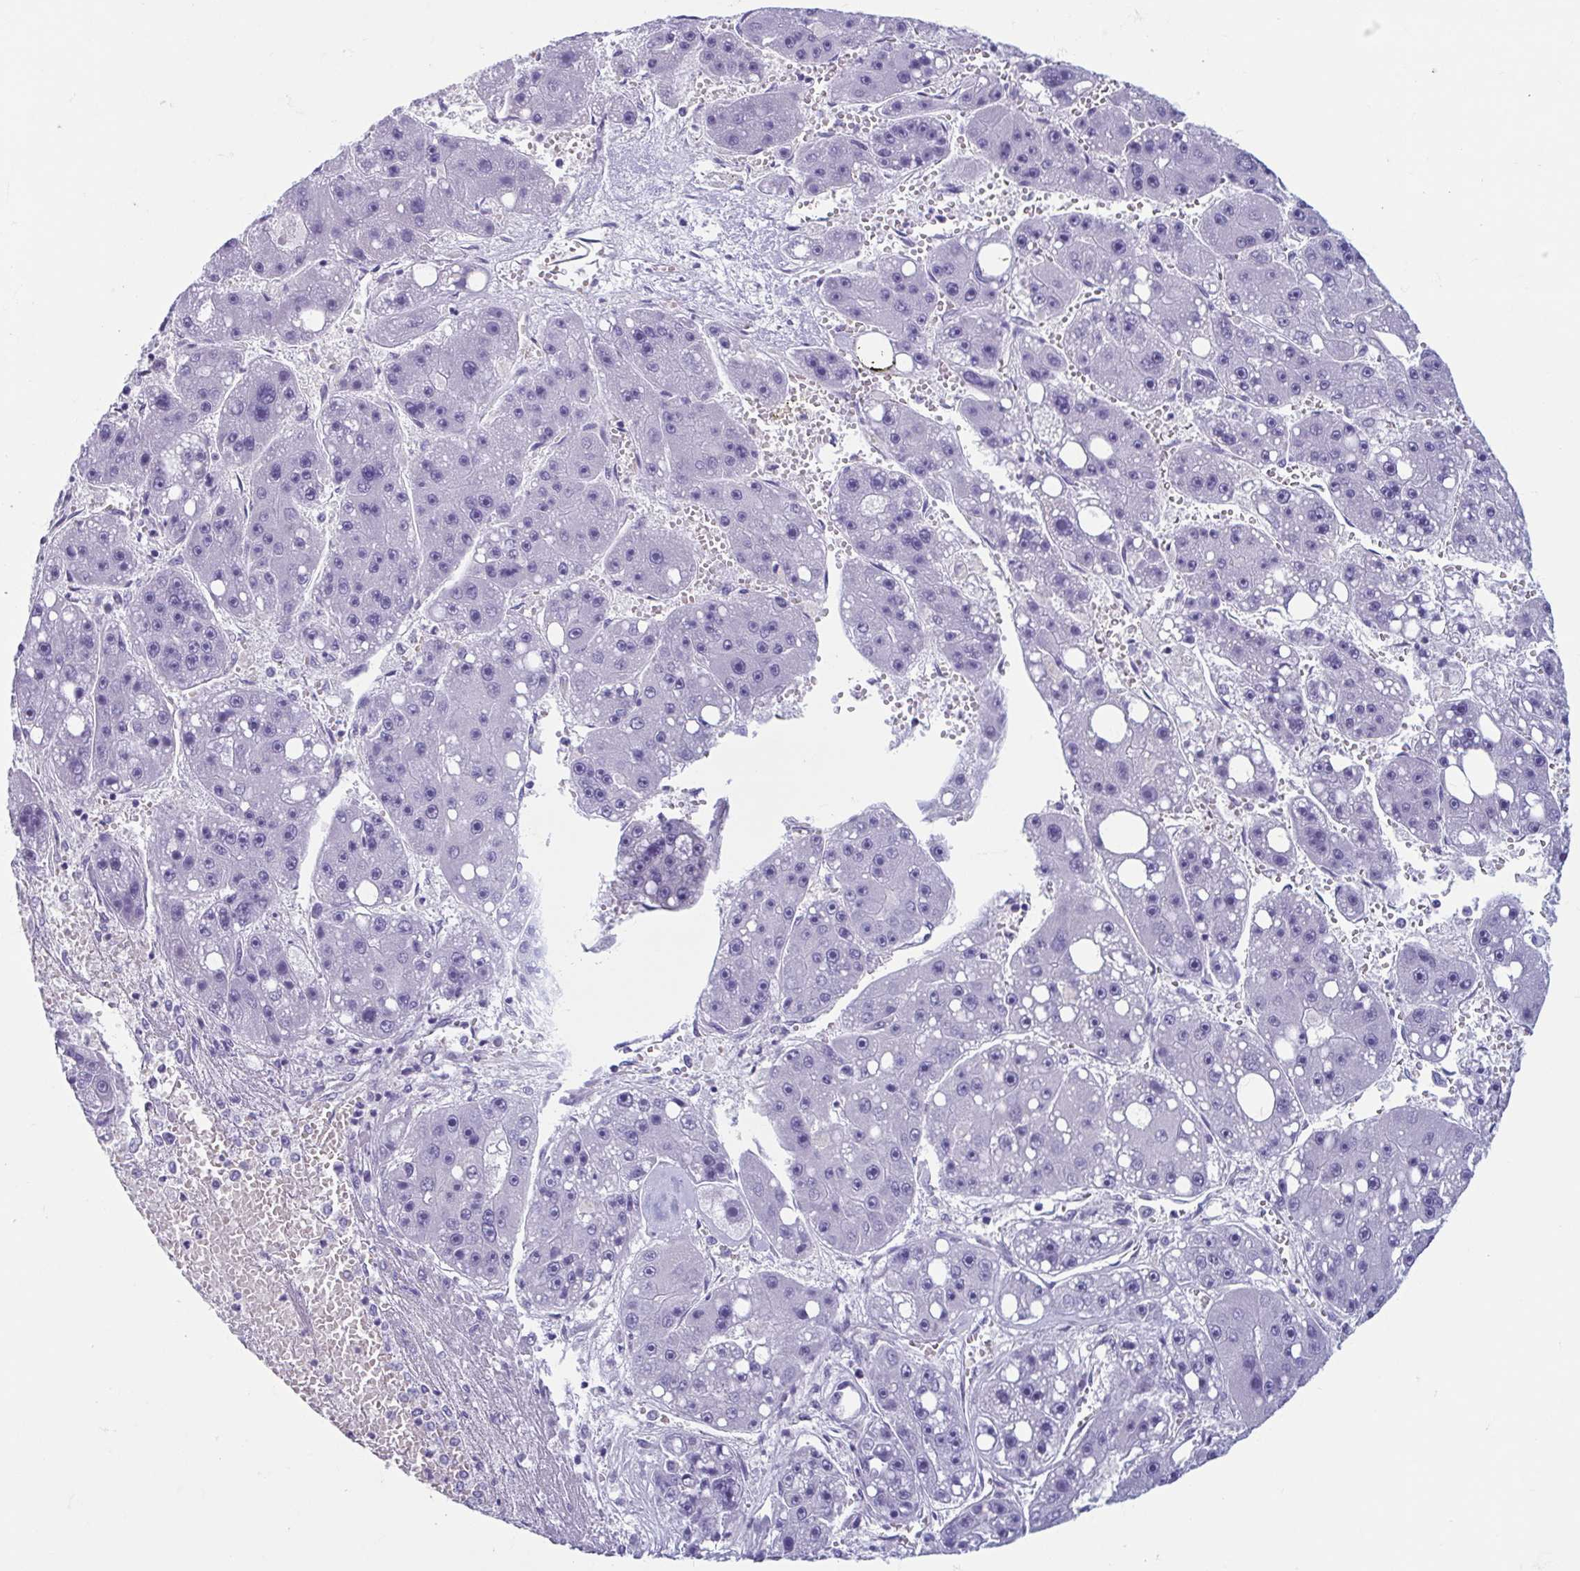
{"staining": {"intensity": "negative", "quantity": "none", "location": "none"}, "tissue": "liver cancer", "cell_type": "Tumor cells", "image_type": "cancer", "snomed": [{"axis": "morphology", "description": "Carcinoma, Hepatocellular, NOS"}, {"axis": "topography", "description": "Liver"}], "caption": "Immunohistochemical staining of human liver cancer (hepatocellular carcinoma) exhibits no significant staining in tumor cells.", "gene": "MORC4", "patient": {"sex": "female", "age": 61}}